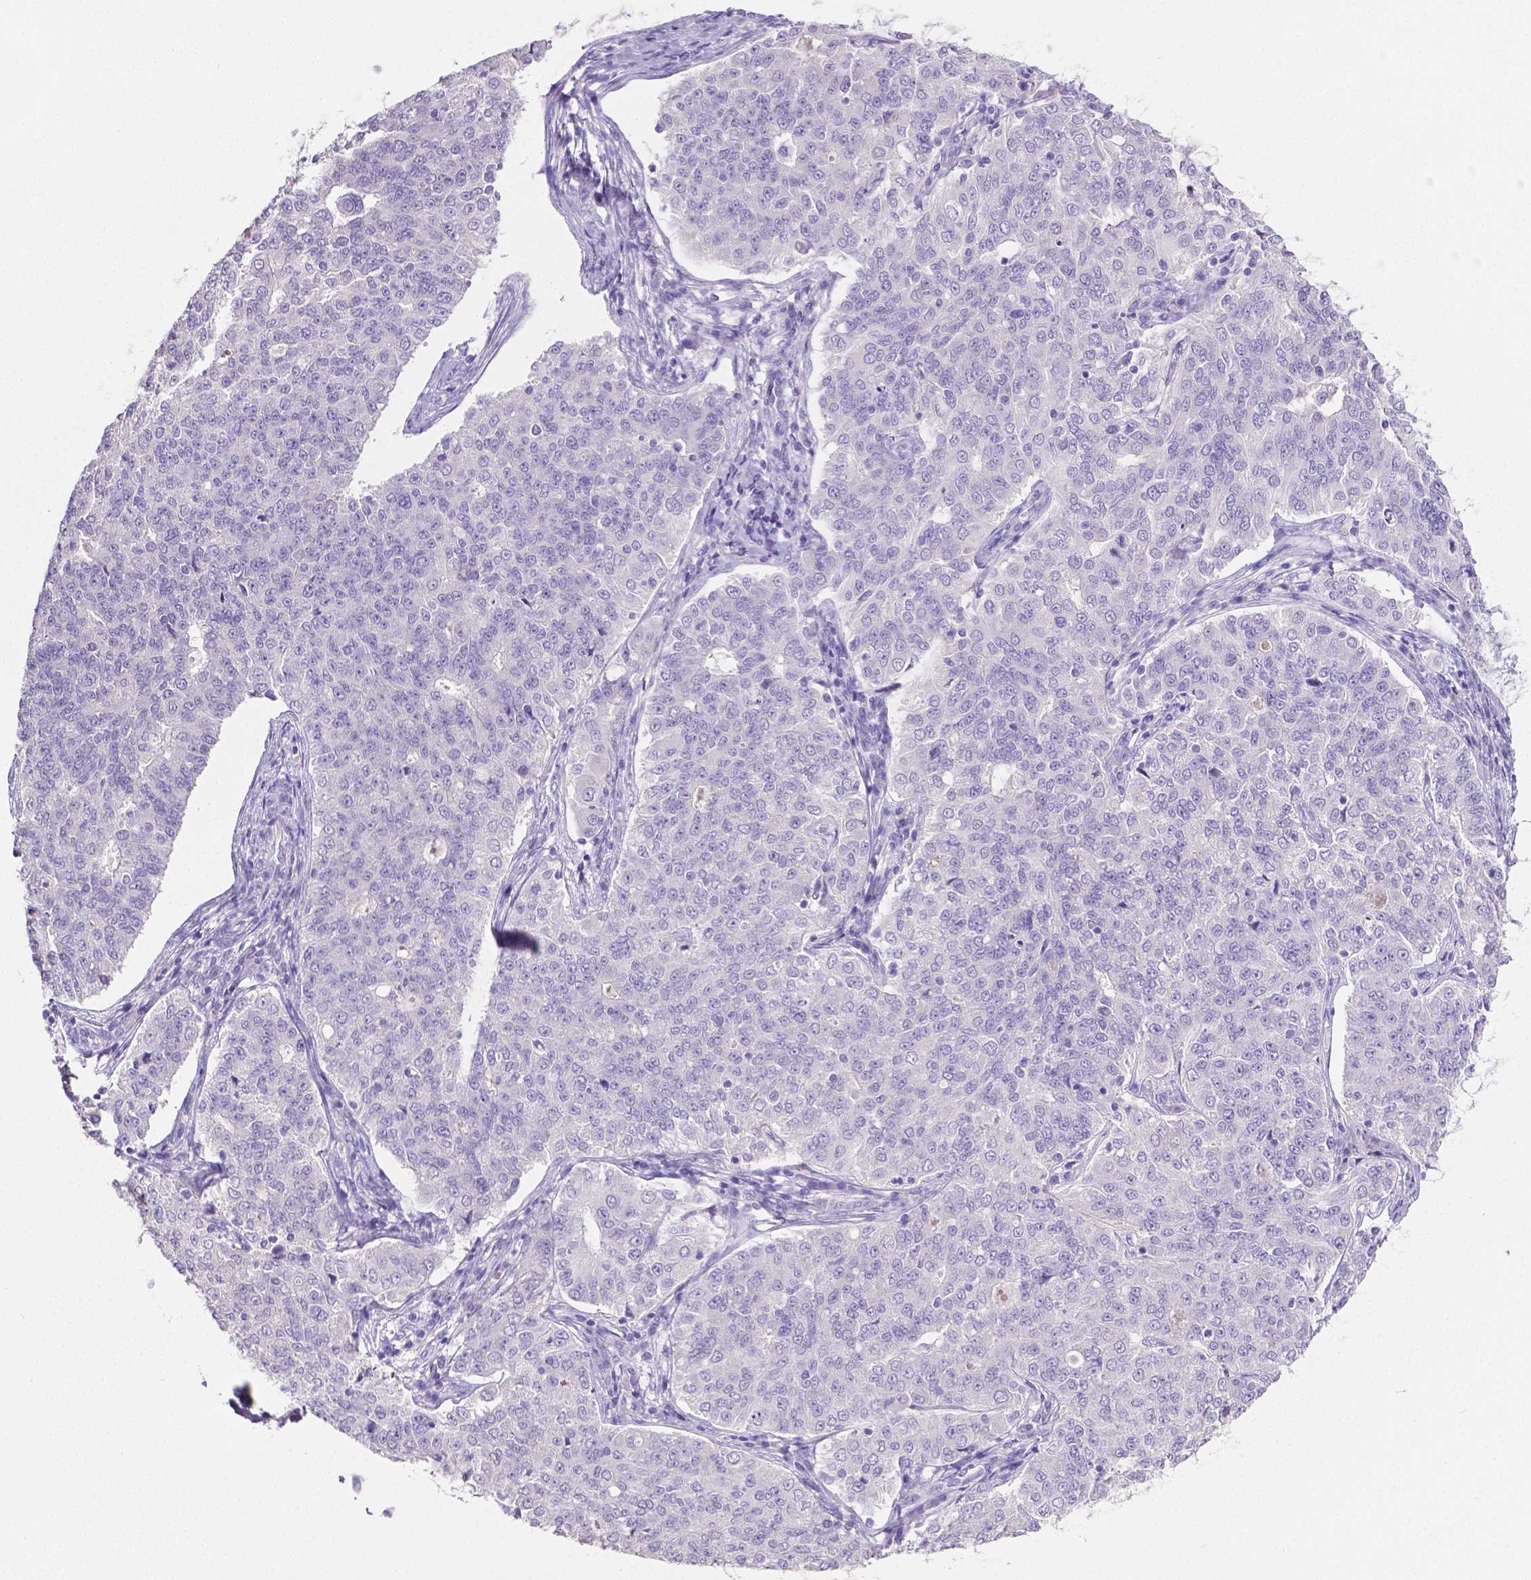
{"staining": {"intensity": "negative", "quantity": "none", "location": "none"}, "tissue": "endometrial cancer", "cell_type": "Tumor cells", "image_type": "cancer", "snomed": [{"axis": "morphology", "description": "Adenocarcinoma, NOS"}, {"axis": "topography", "description": "Endometrium"}], "caption": "Tumor cells are negative for protein expression in human endometrial adenocarcinoma.", "gene": "SLC22A2", "patient": {"sex": "female", "age": 43}}